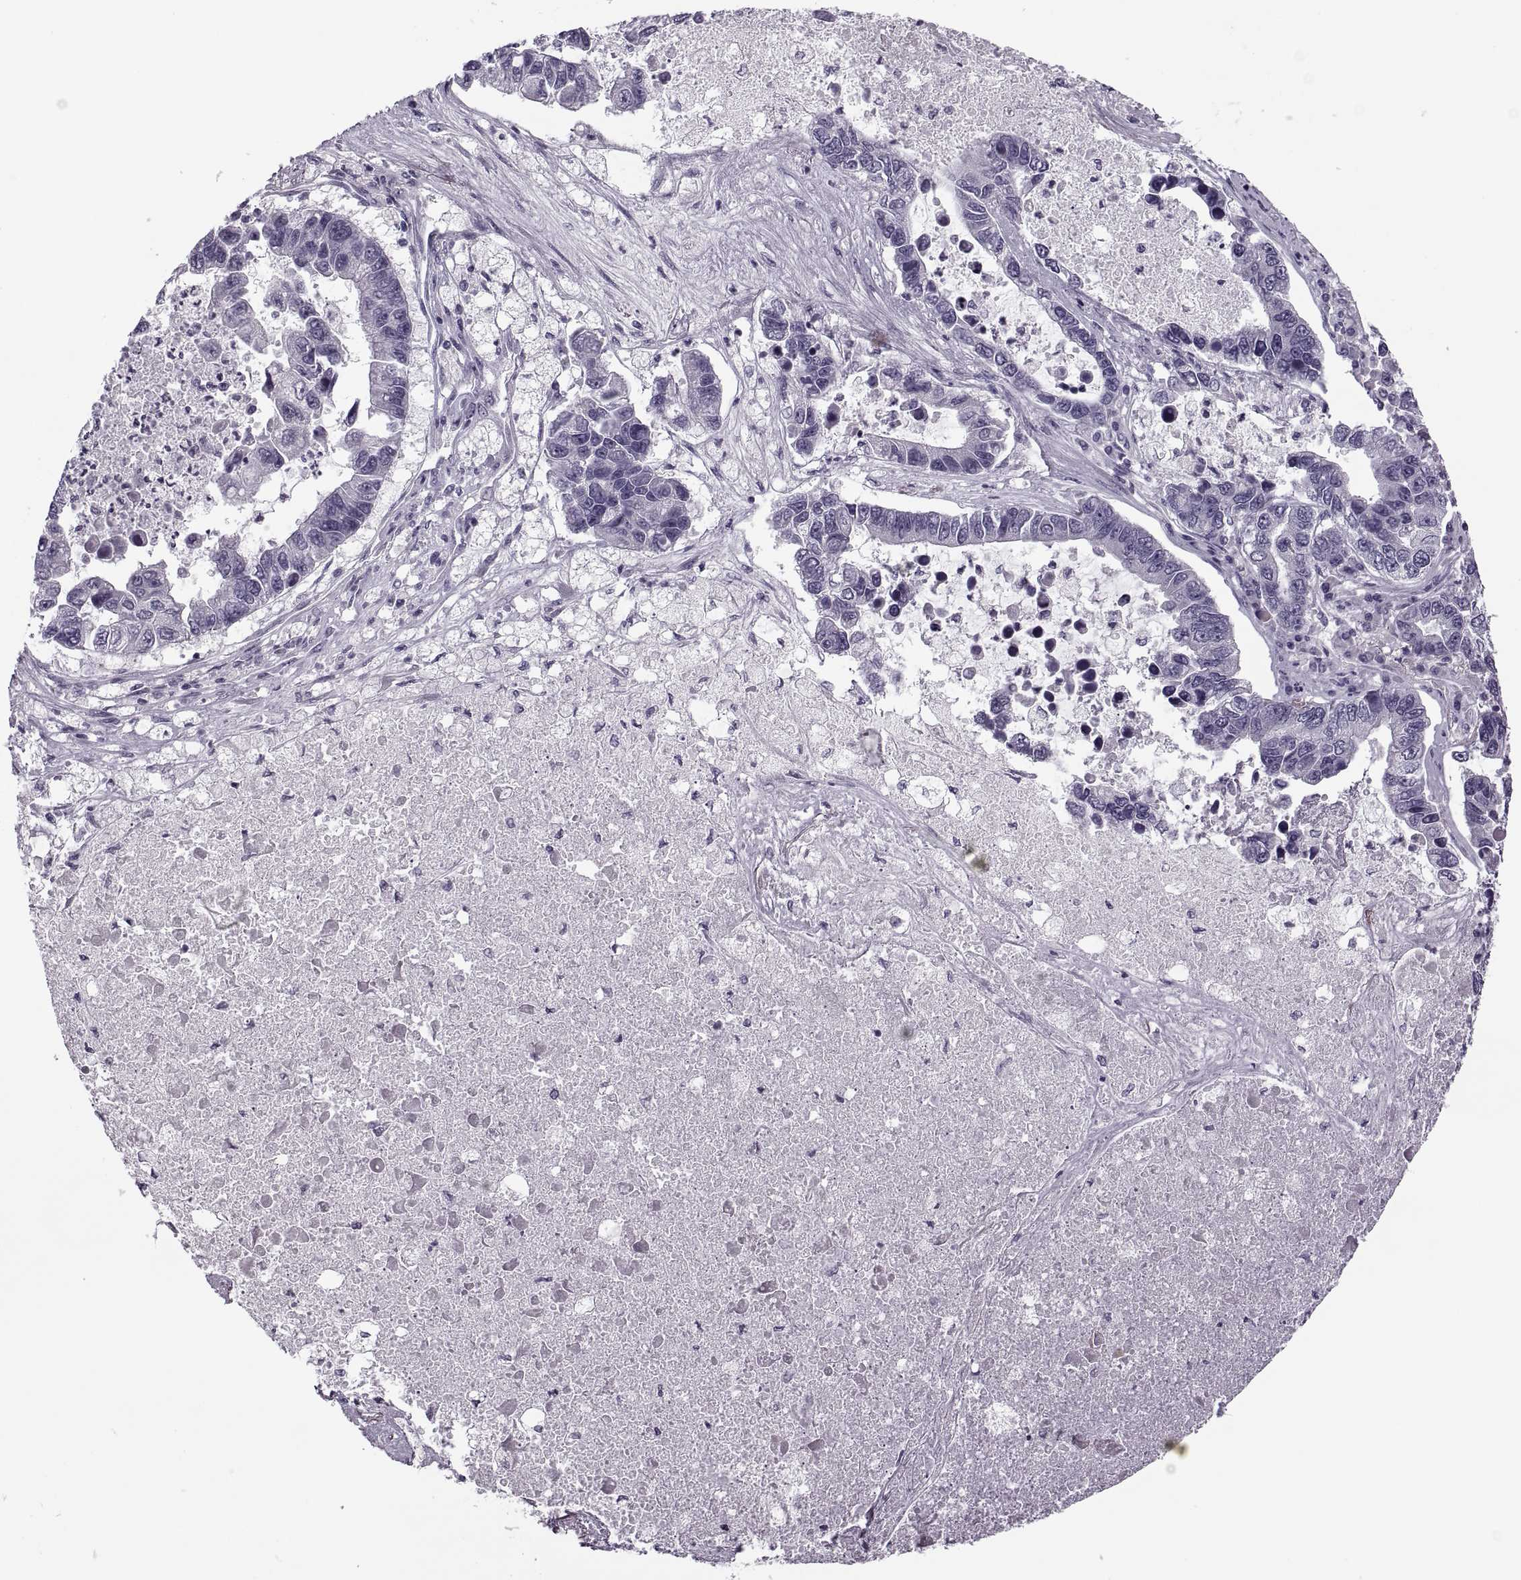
{"staining": {"intensity": "negative", "quantity": "none", "location": "none"}, "tissue": "lung cancer", "cell_type": "Tumor cells", "image_type": "cancer", "snomed": [{"axis": "morphology", "description": "Adenocarcinoma, NOS"}, {"axis": "topography", "description": "Bronchus"}, {"axis": "topography", "description": "Lung"}], "caption": "Image shows no protein staining in tumor cells of lung cancer (adenocarcinoma) tissue.", "gene": "PRSS54", "patient": {"sex": "female", "age": 51}}